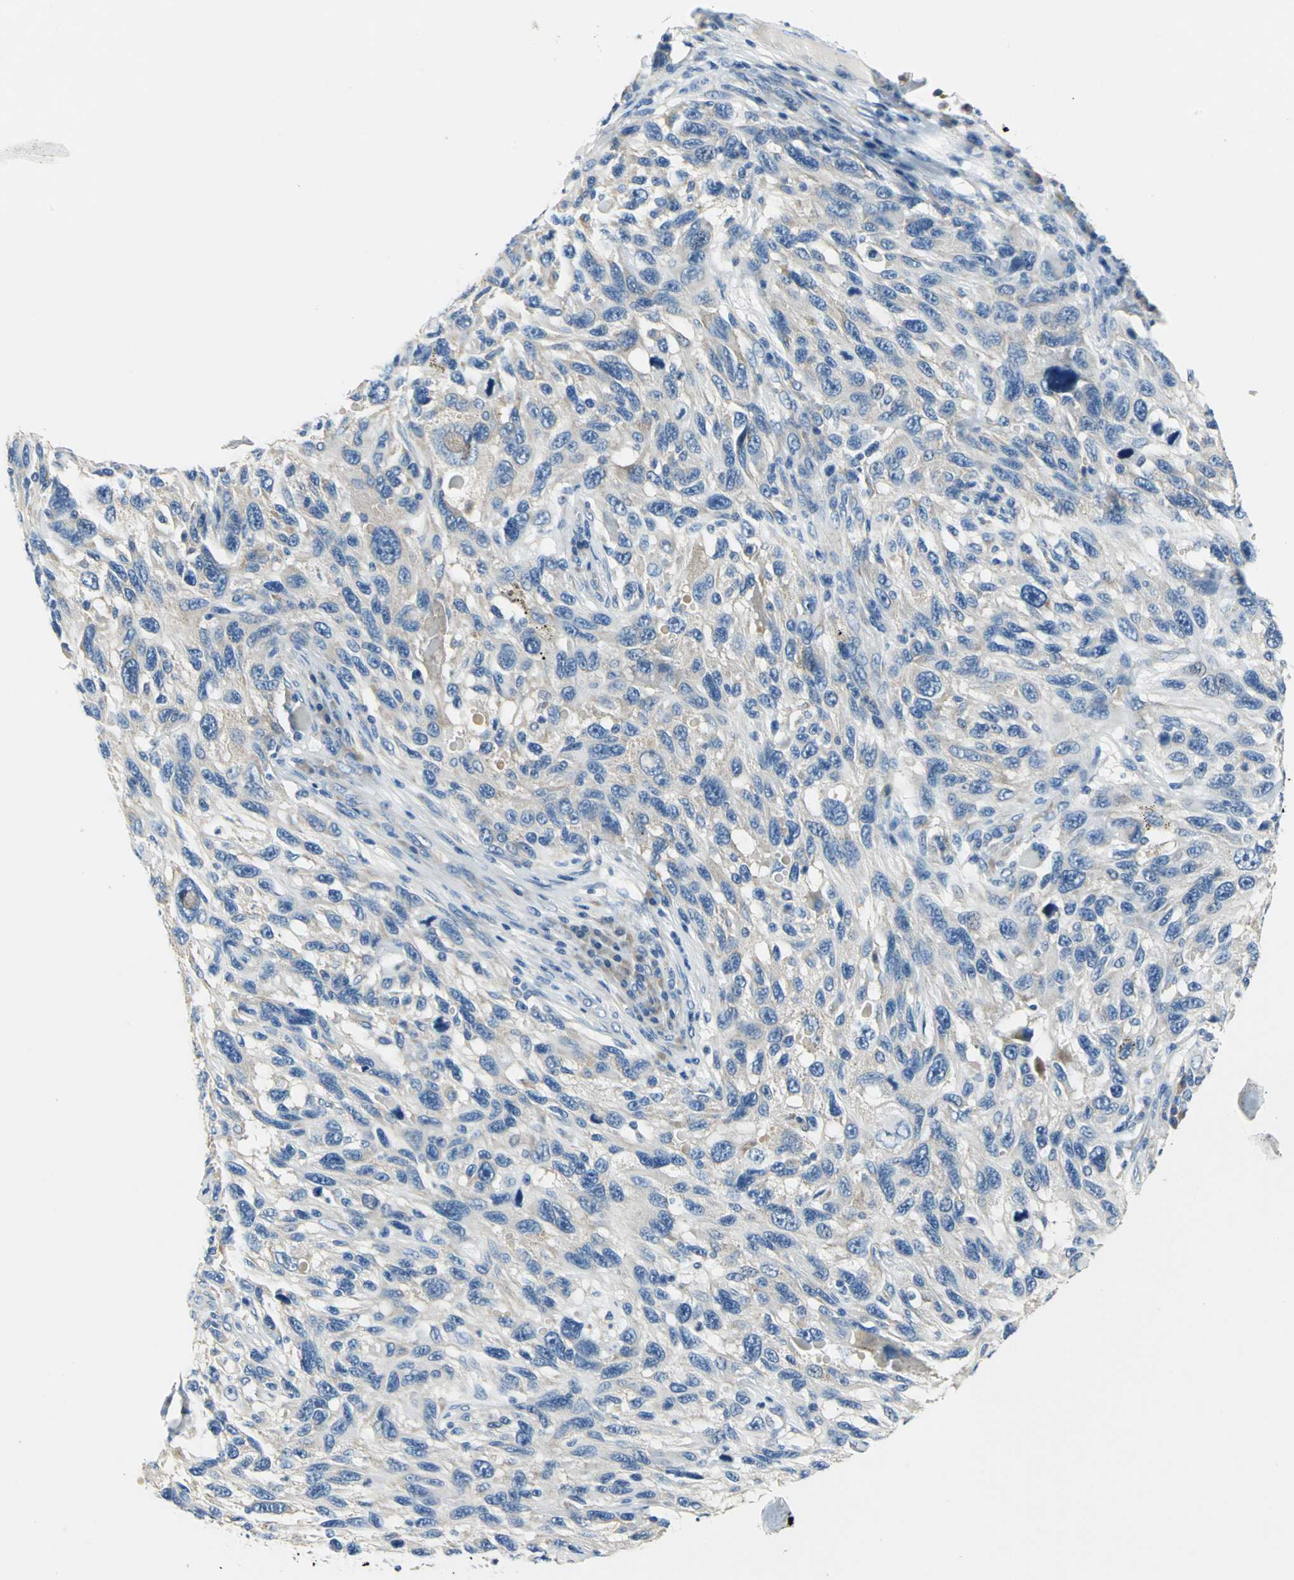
{"staining": {"intensity": "weak", "quantity": "25%-75%", "location": "cytoplasmic/membranous"}, "tissue": "melanoma", "cell_type": "Tumor cells", "image_type": "cancer", "snomed": [{"axis": "morphology", "description": "Malignant melanoma, NOS"}, {"axis": "topography", "description": "Skin"}], "caption": "Protein expression analysis of melanoma reveals weak cytoplasmic/membranous positivity in approximately 25%-75% of tumor cells.", "gene": "TRIM25", "patient": {"sex": "male", "age": 53}}